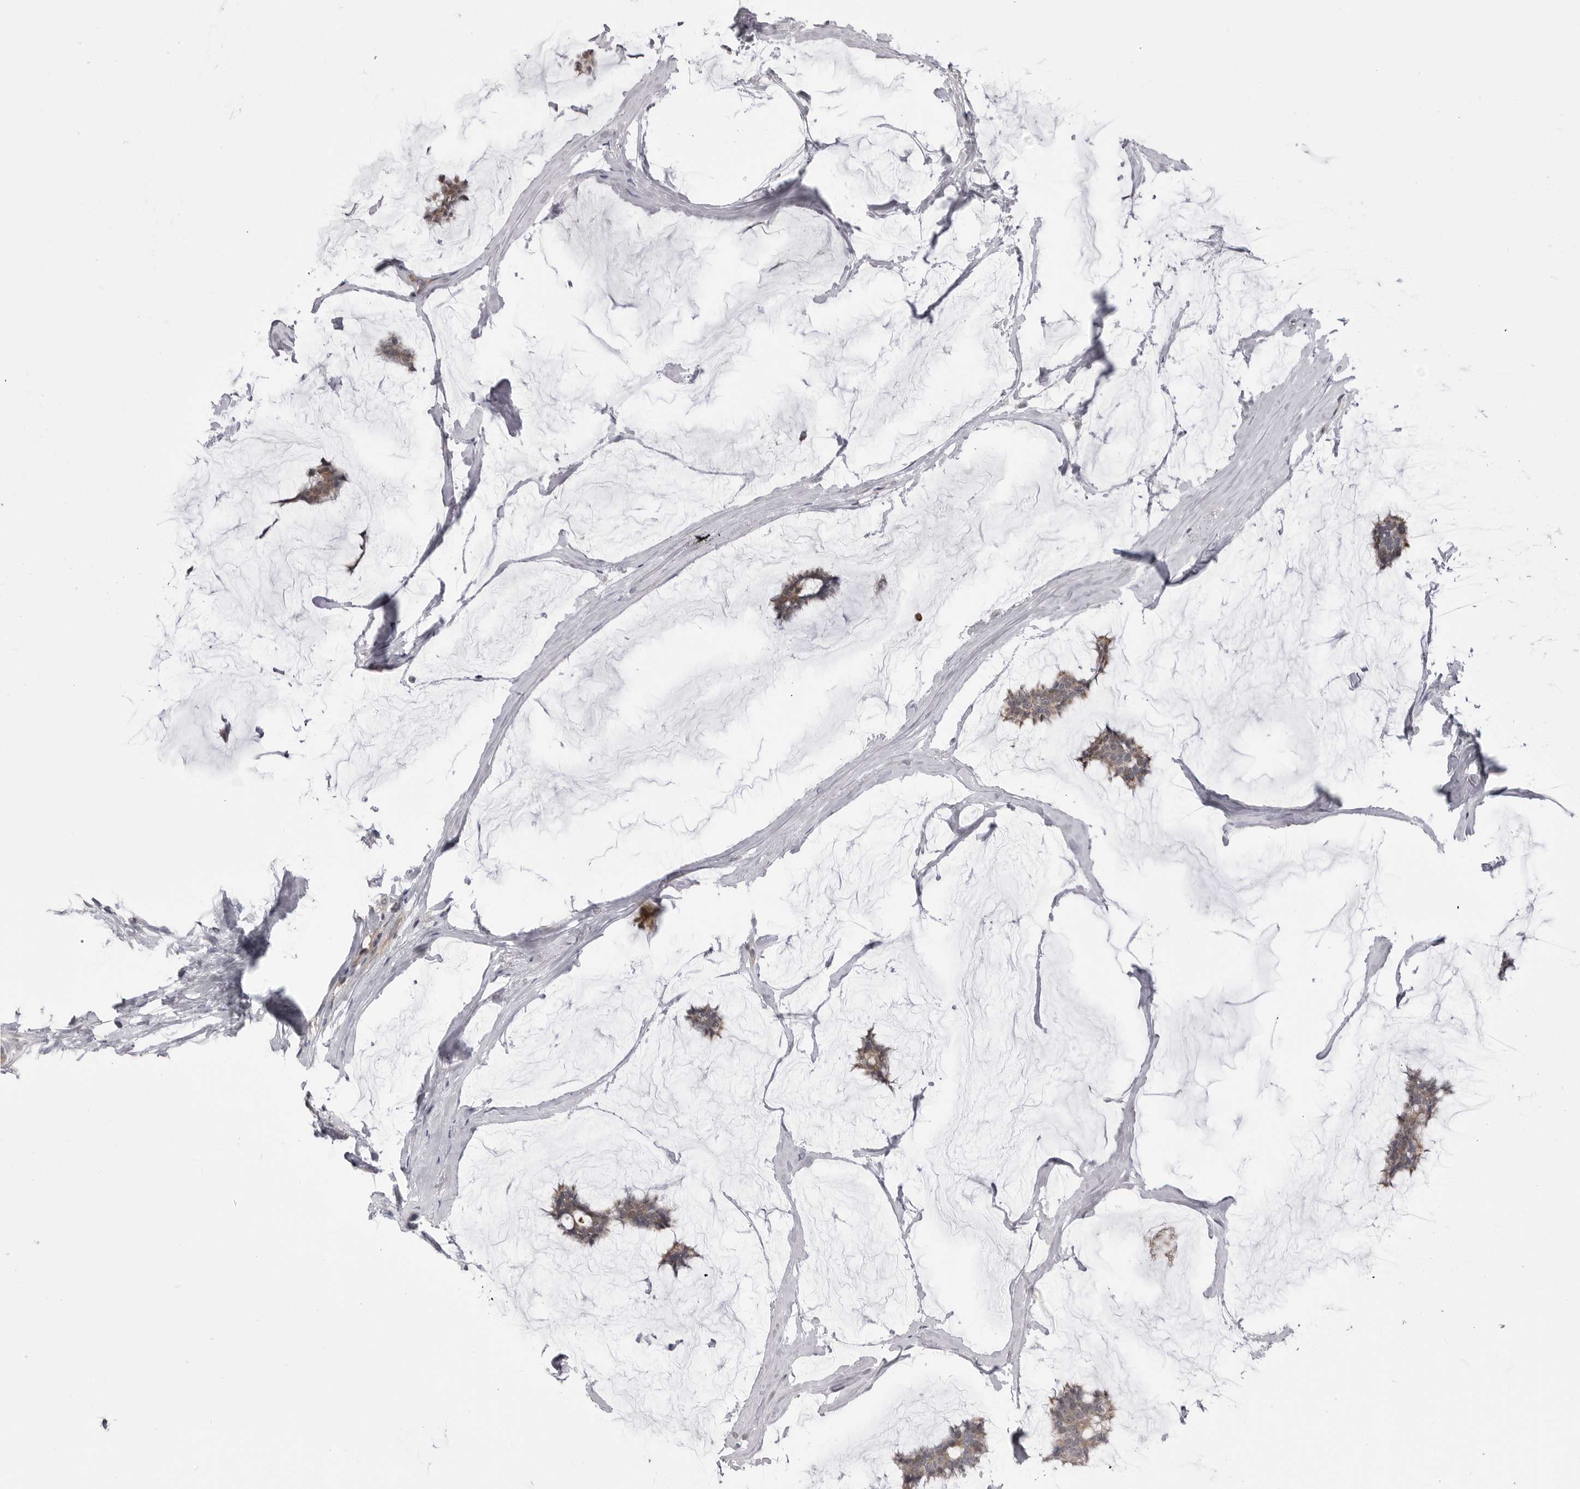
{"staining": {"intensity": "weak", "quantity": ">75%", "location": "cytoplasmic/membranous"}, "tissue": "breast cancer", "cell_type": "Tumor cells", "image_type": "cancer", "snomed": [{"axis": "morphology", "description": "Duct carcinoma"}, {"axis": "topography", "description": "Breast"}], "caption": "Immunohistochemistry (IHC) histopathology image of neoplastic tissue: intraductal carcinoma (breast) stained using immunohistochemistry (IHC) displays low levels of weak protein expression localized specifically in the cytoplasmic/membranous of tumor cells, appearing as a cytoplasmic/membranous brown color.", "gene": "CCDC18", "patient": {"sex": "female", "age": 93}}